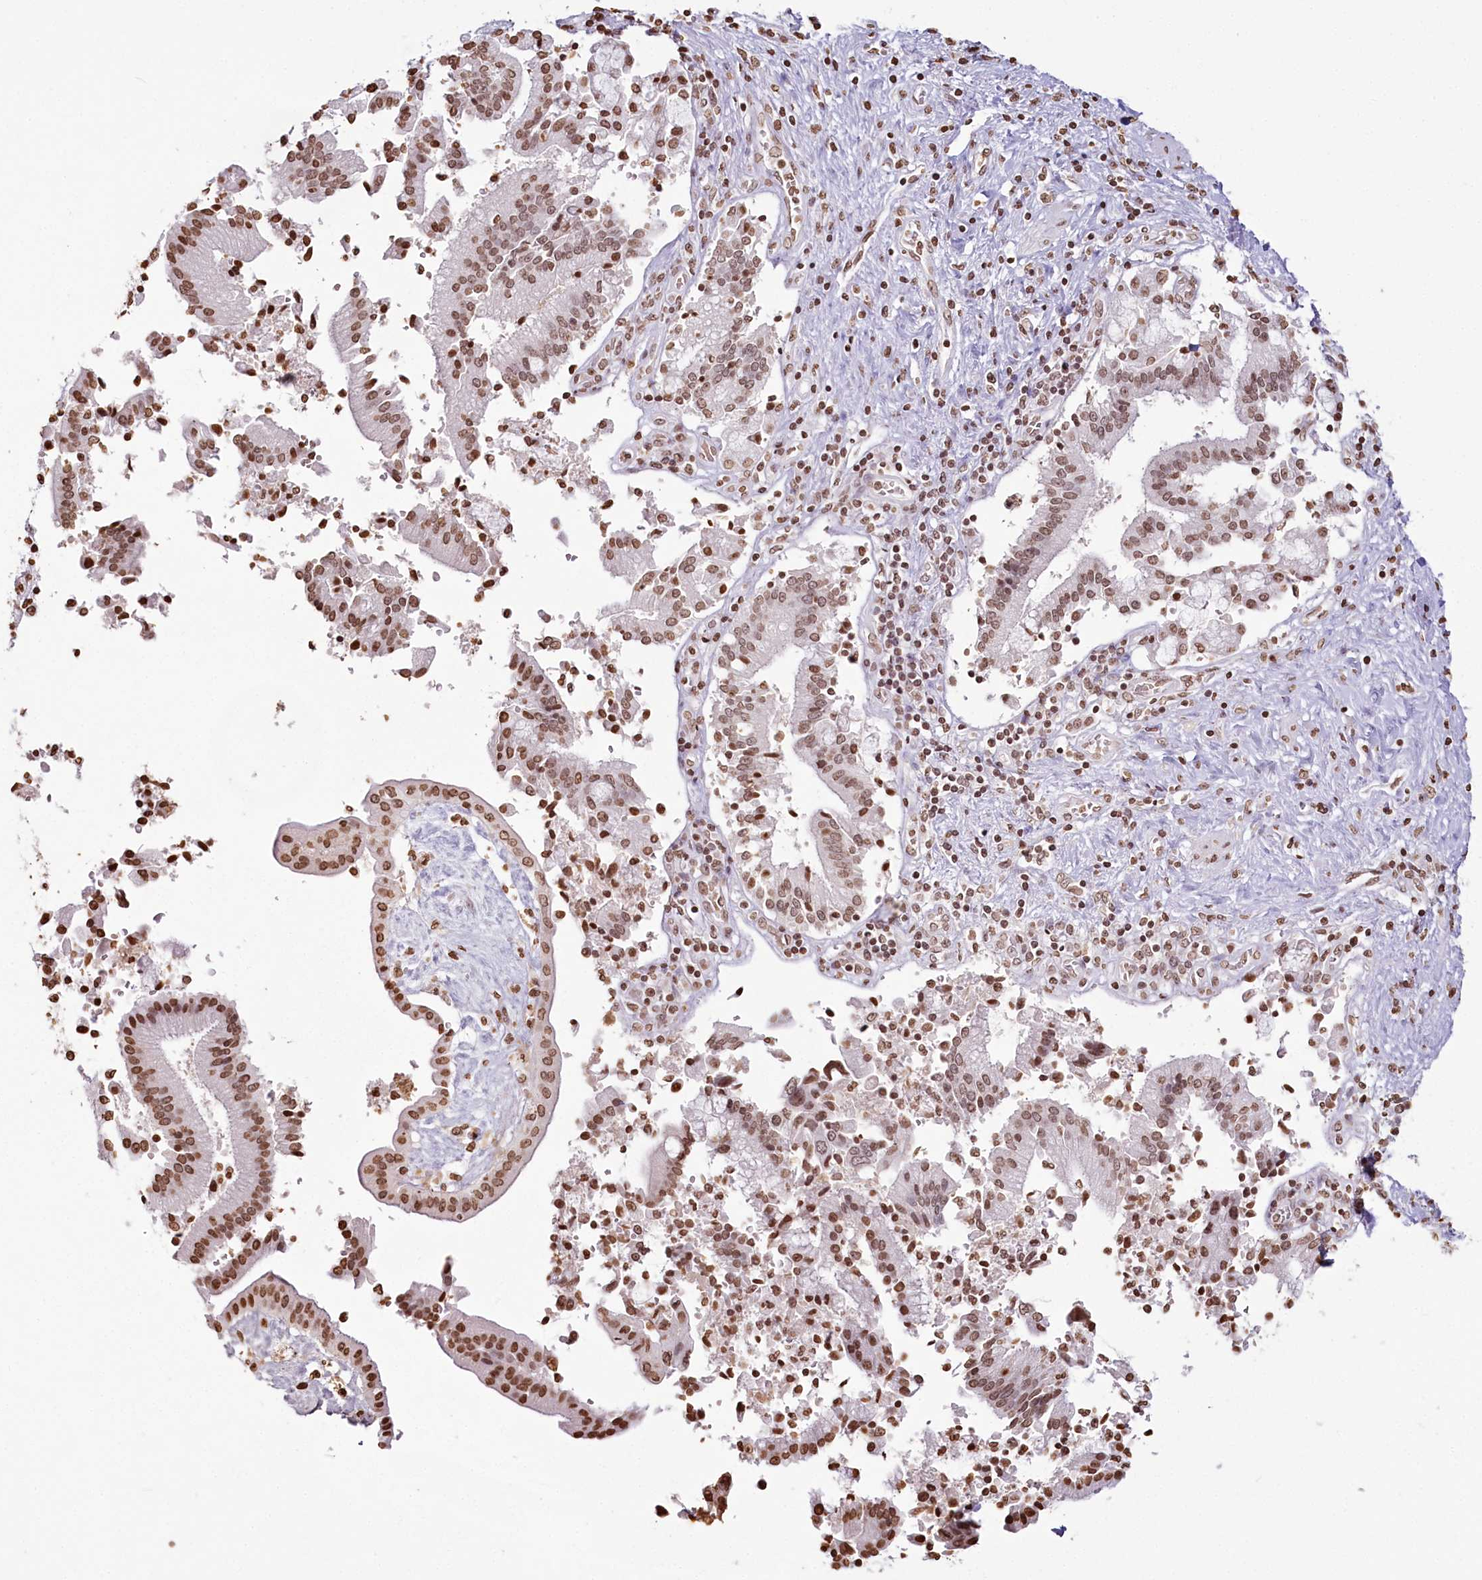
{"staining": {"intensity": "moderate", "quantity": ">75%", "location": "nuclear"}, "tissue": "pancreatic cancer", "cell_type": "Tumor cells", "image_type": "cancer", "snomed": [{"axis": "morphology", "description": "Adenocarcinoma, NOS"}, {"axis": "topography", "description": "Pancreas"}], "caption": "Pancreatic cancer (adenocarcinoma) stained with immunohistochemistry shows moderate nuclear positivity in about >75% of tumor cells.", "gene": "FAM13A", "patient": {"sex": "male", "age": 46}}